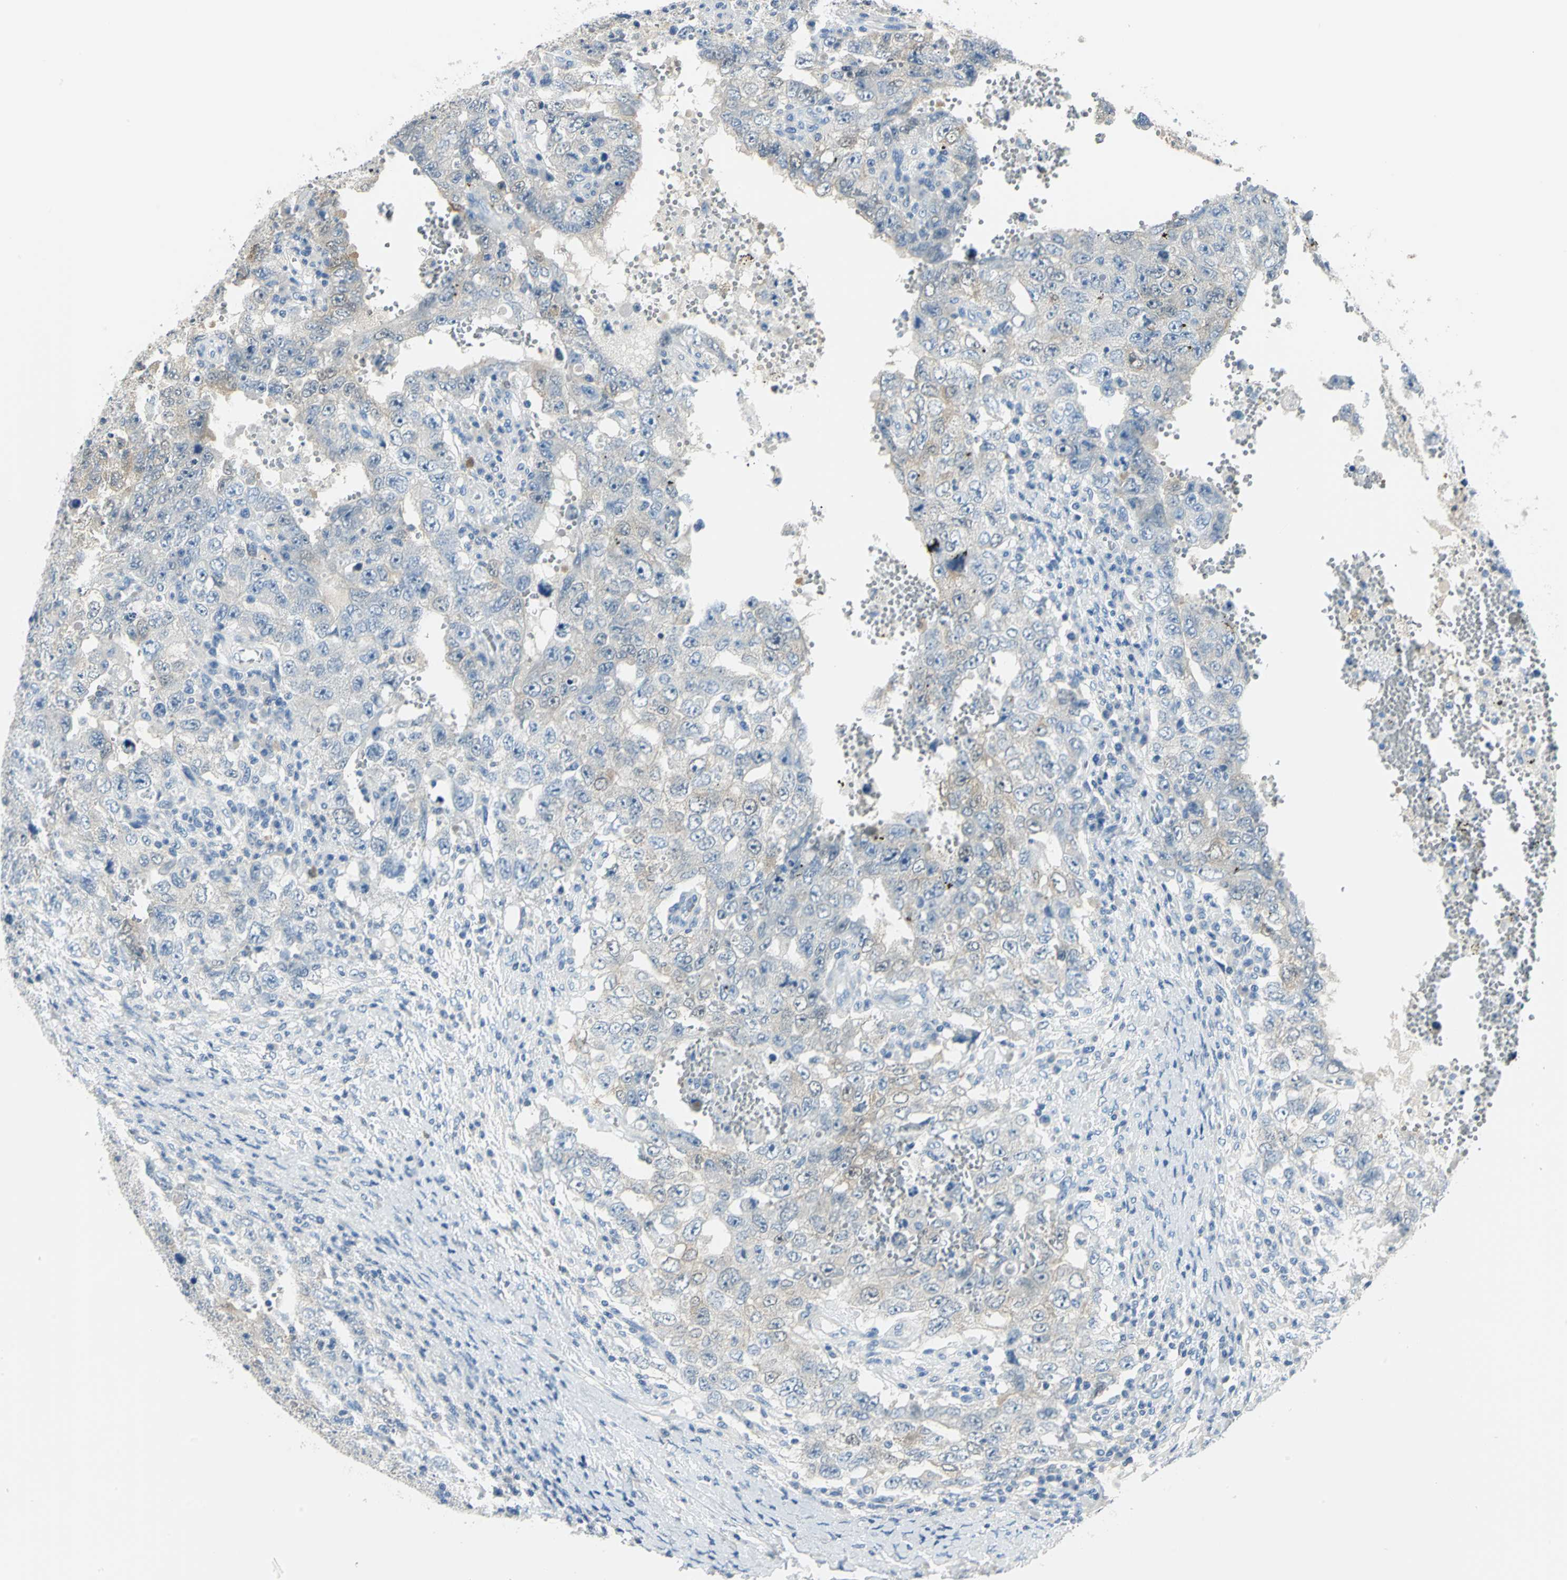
{"staining": {"intensity": "weak", "quantity": "<25%", "location": "cytoplasmic/membranous"}, "tissue": "testis cancer", "cell_type": "Tumor cells", "image_type": "cancer", "snomed": [{"axis": "morphology", "description": "Carcinoma, Embryonal, NOS"}, {"axis": "topography", "description": "Testis"}], "caption": "High power microscopy histopathology image of an immunohistochemistry histopathology image of embryonal carcinoma (testis), revealing no significant staining in tumor cells.", "gene": "UCHL1", "patient": {"sex": "male", "age": 26}}